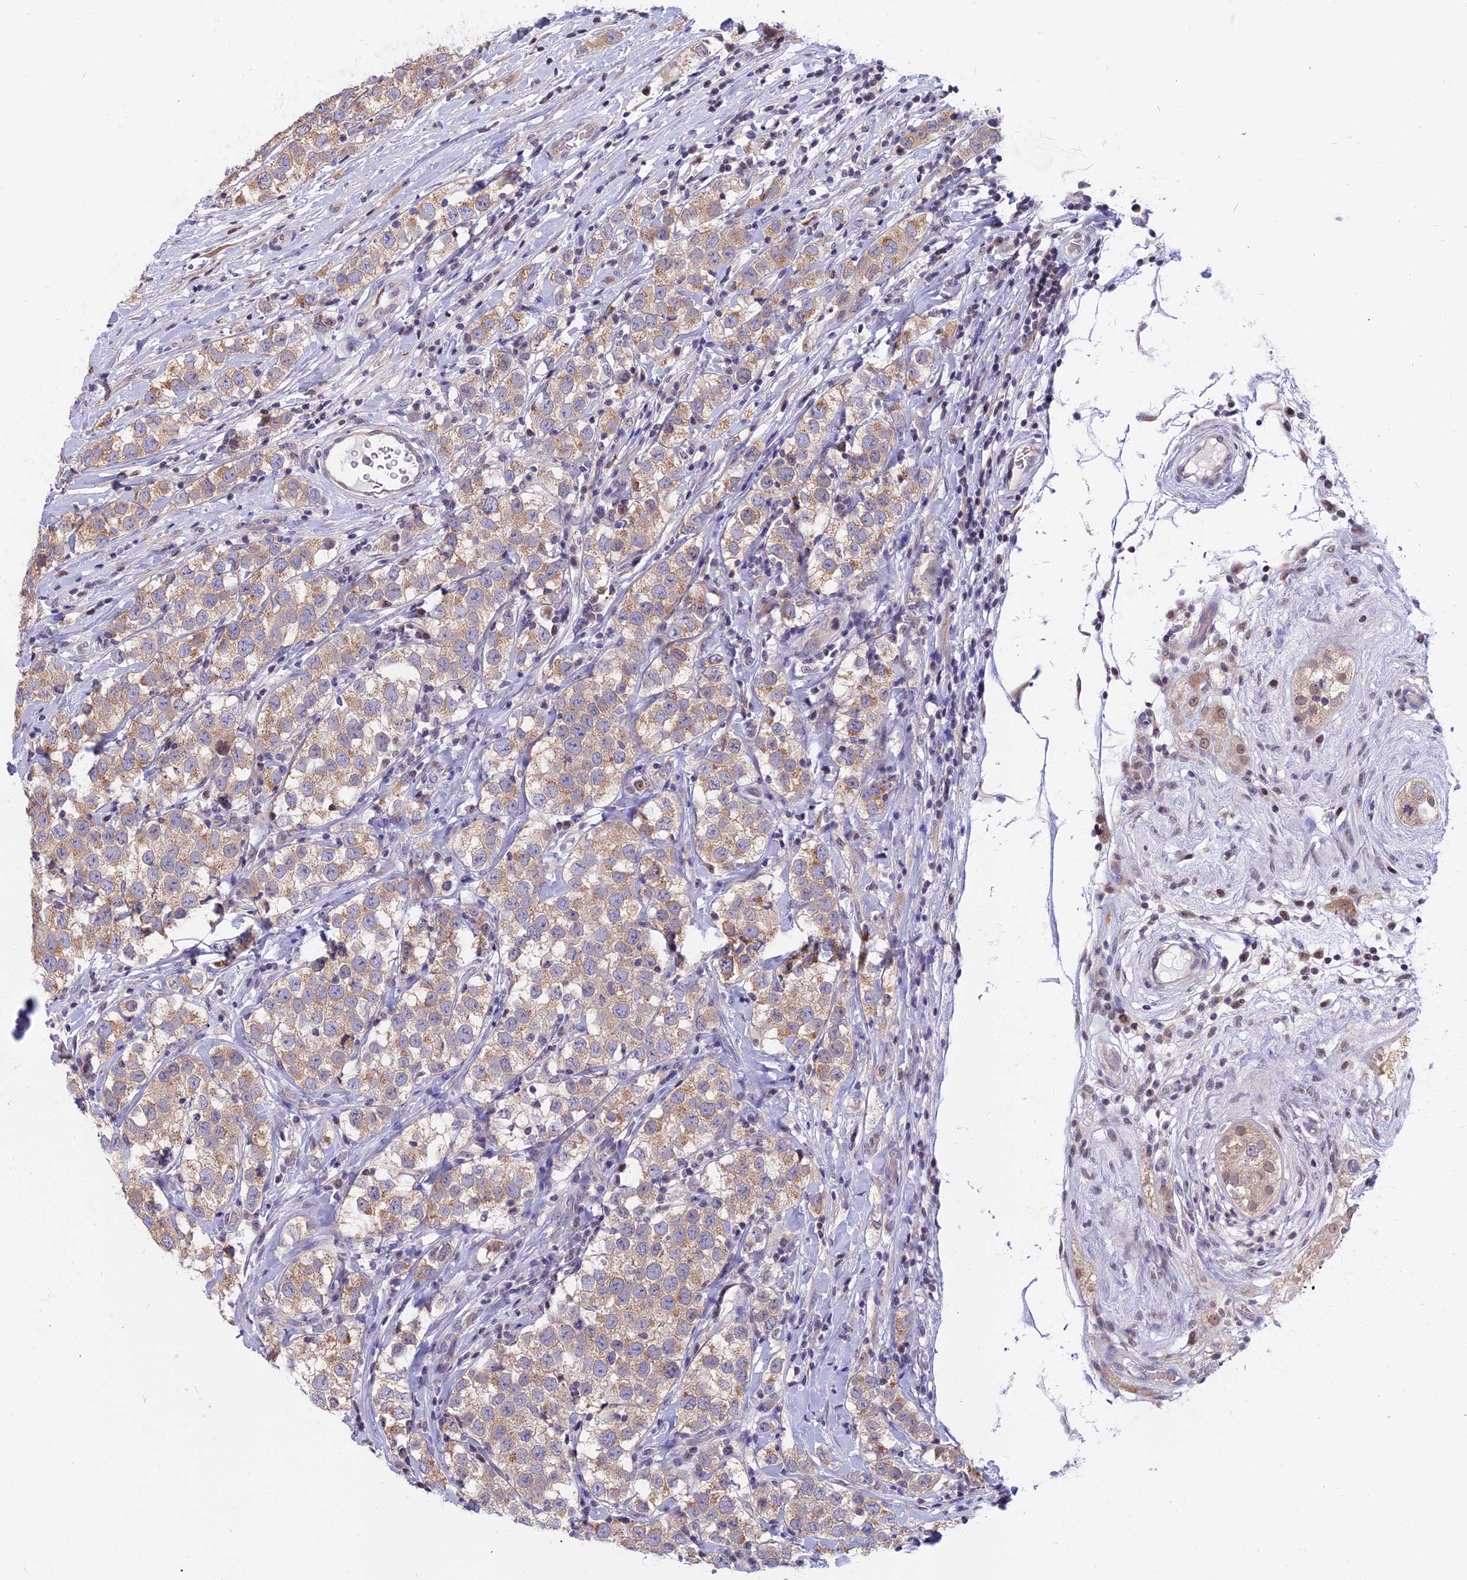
{"staining": {"intensity": "weak", "quantity": ">75%", "location": "cytoplasmic/membranous"}, "tissue": "testis cancer", "cell_type": "Tumor cells", "image_type": "cancer", "snomed": [{"axis": "morphology", "description": "Seminoma, NOS"}, {"axis": "topography", "description": "Testis"}], "caption": "A histopathology image of human testis cancer stained for a protein shows weak cytoplasmic/membranous brown staining in tumor cells.", "gene": "CCDC113", "patient": {"sex": "male", "age": 34}}